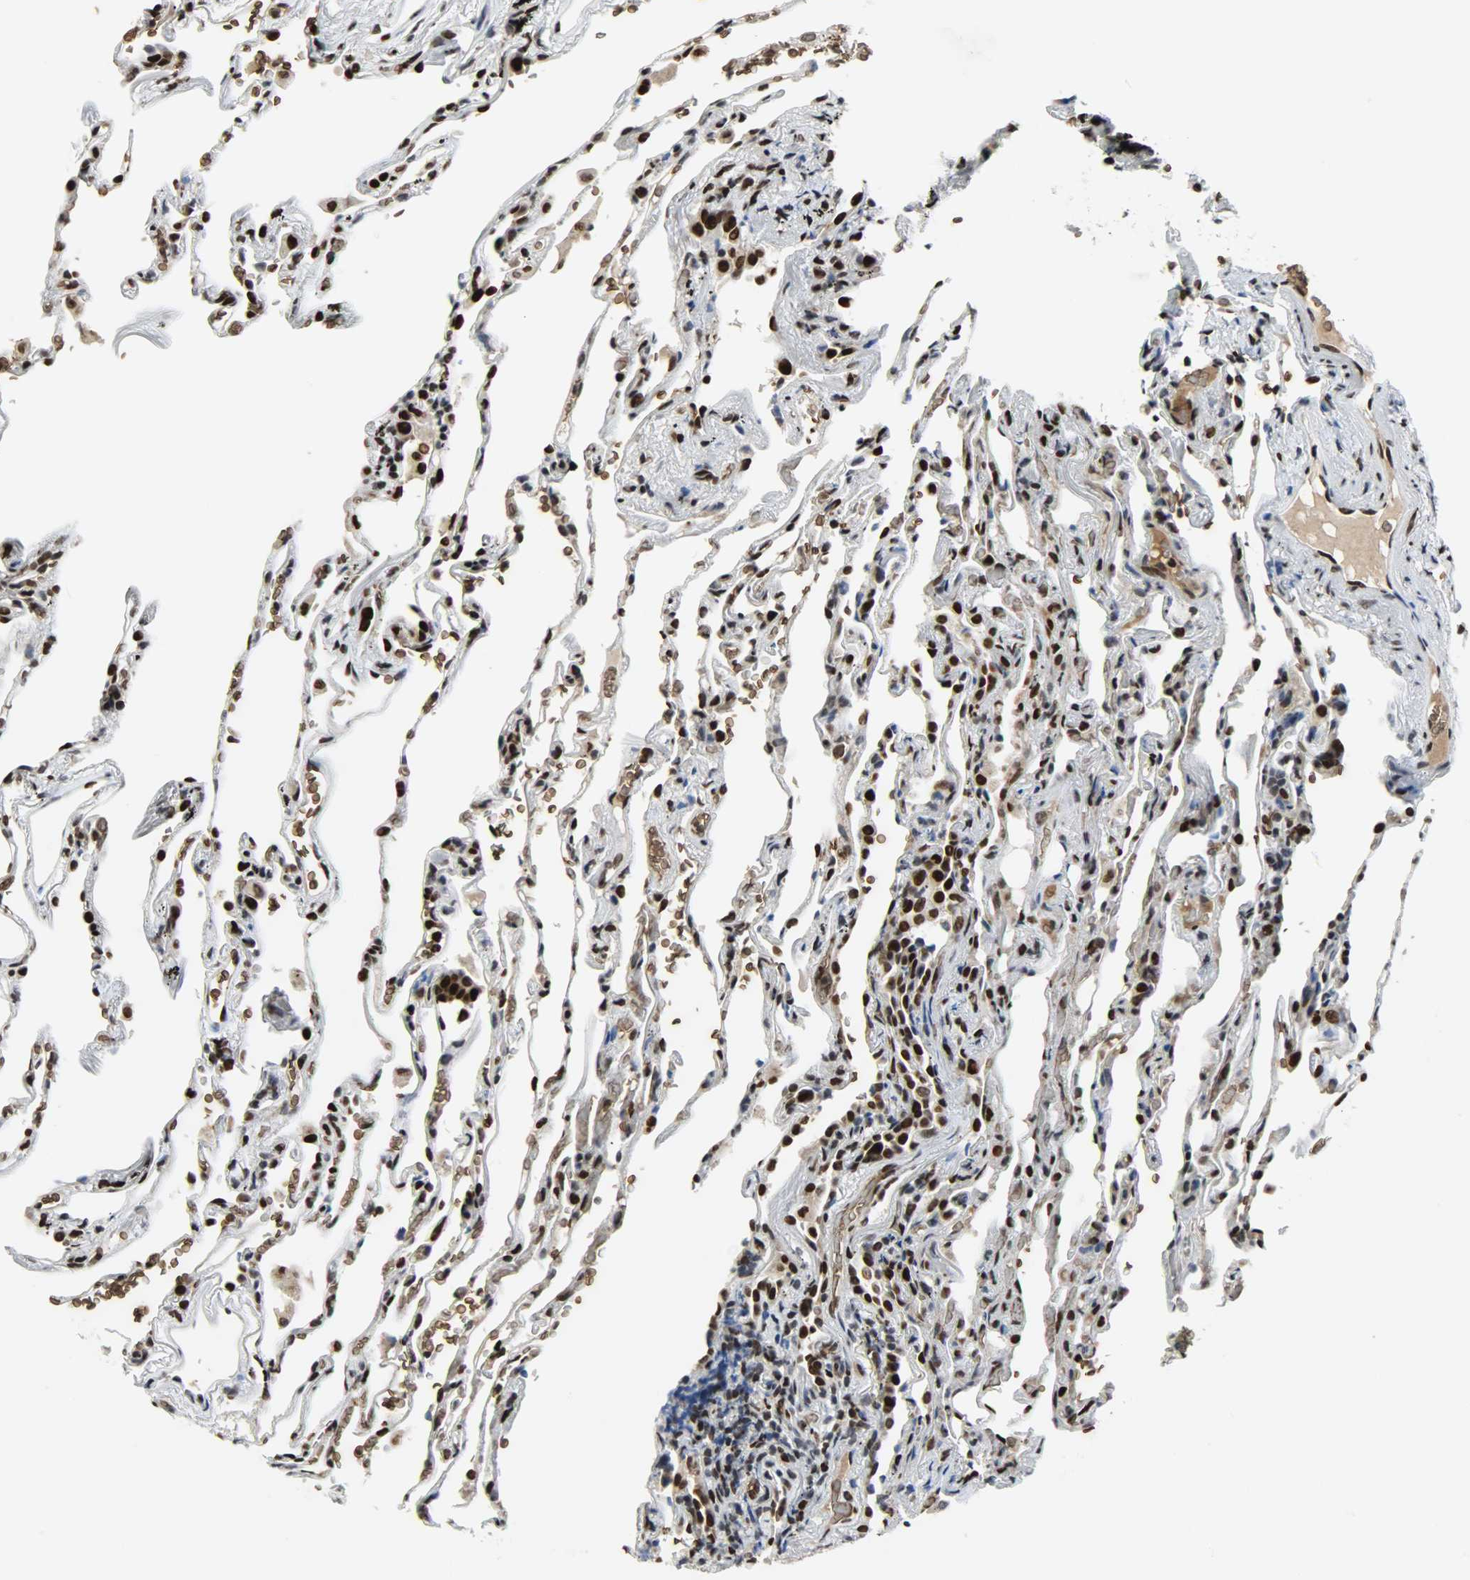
{"staining": {"intensity": "strong", "quantity": ">75%", "location": "cytoplasmic/membranous,nuclear"}, "tissue": "lung", "cell_type": "Alveolar cells", "image_type": "normal", "snomed": [{"axis": "morphology", "description": "Normal tissue, NOS"}, {"axis": "morphology", "description": "Inflammation, NOS"}, {"axis": "topography", "description": "Lung"}], "caption": "Strong cytoplasmic/membranous,nuclear staining is present in approximately >75% of alveolar cells in unremarkable lung.", "gene": "SNAI1", "patient": {"sex": "male", "age": 69}}